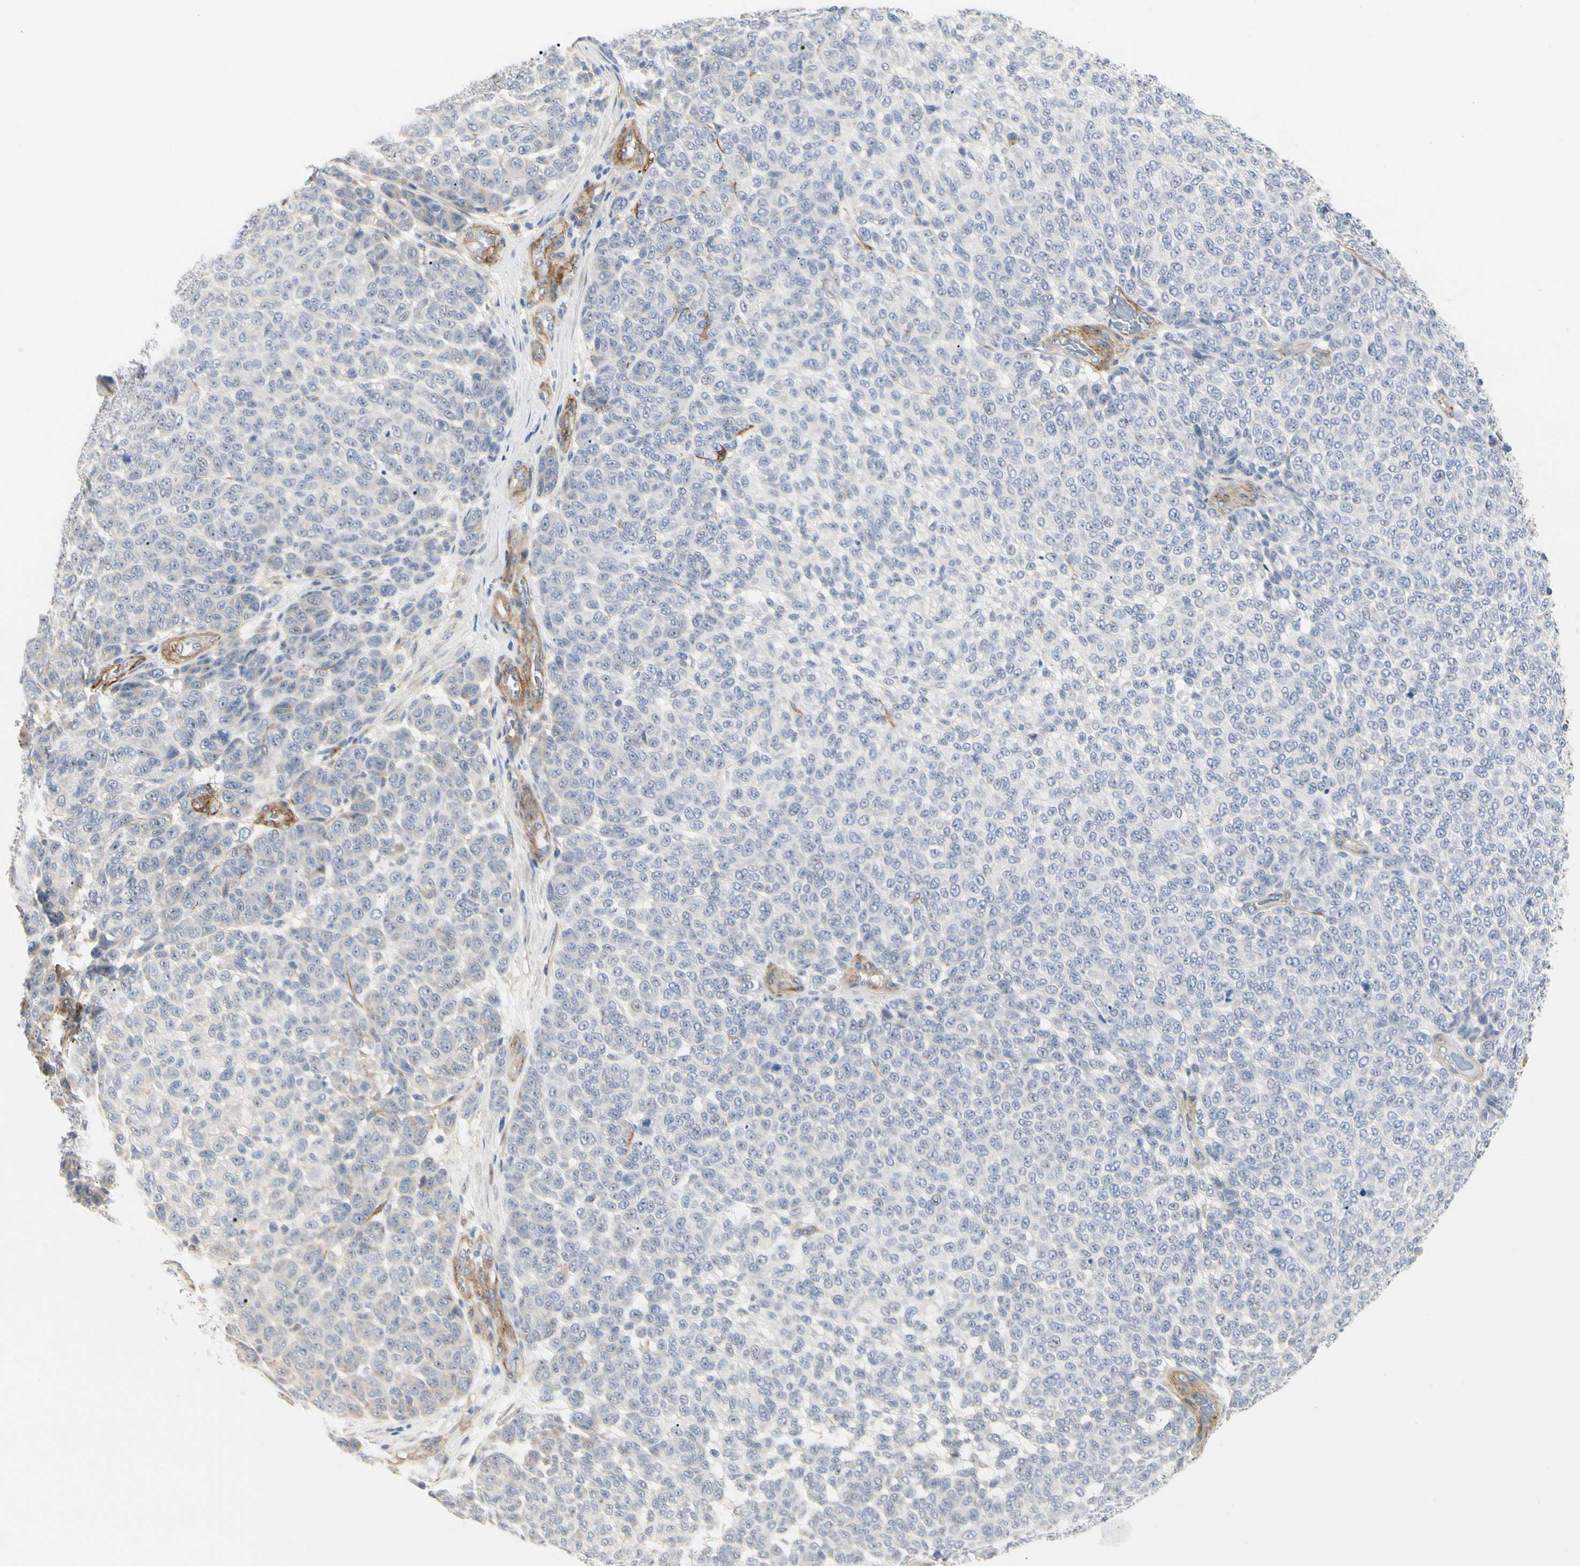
{"staining": {"intensity": "negative", "quantity": "none", "location": "none"}, "tissue": "melanoma", "cell_type": "Tumor cells", "image_type": "cancer", "snomed": [{"axis": "morphology", "description": "Malignant melanoma, NOS"}, {"axis": "topography", "description": "Skin"}], "caption": "Immunohistochemistry of human malignant melanoma demonstrates no staining in tumor cells.", "gene": "GGT5", "patient": {"sex": "male", "age": 59}}